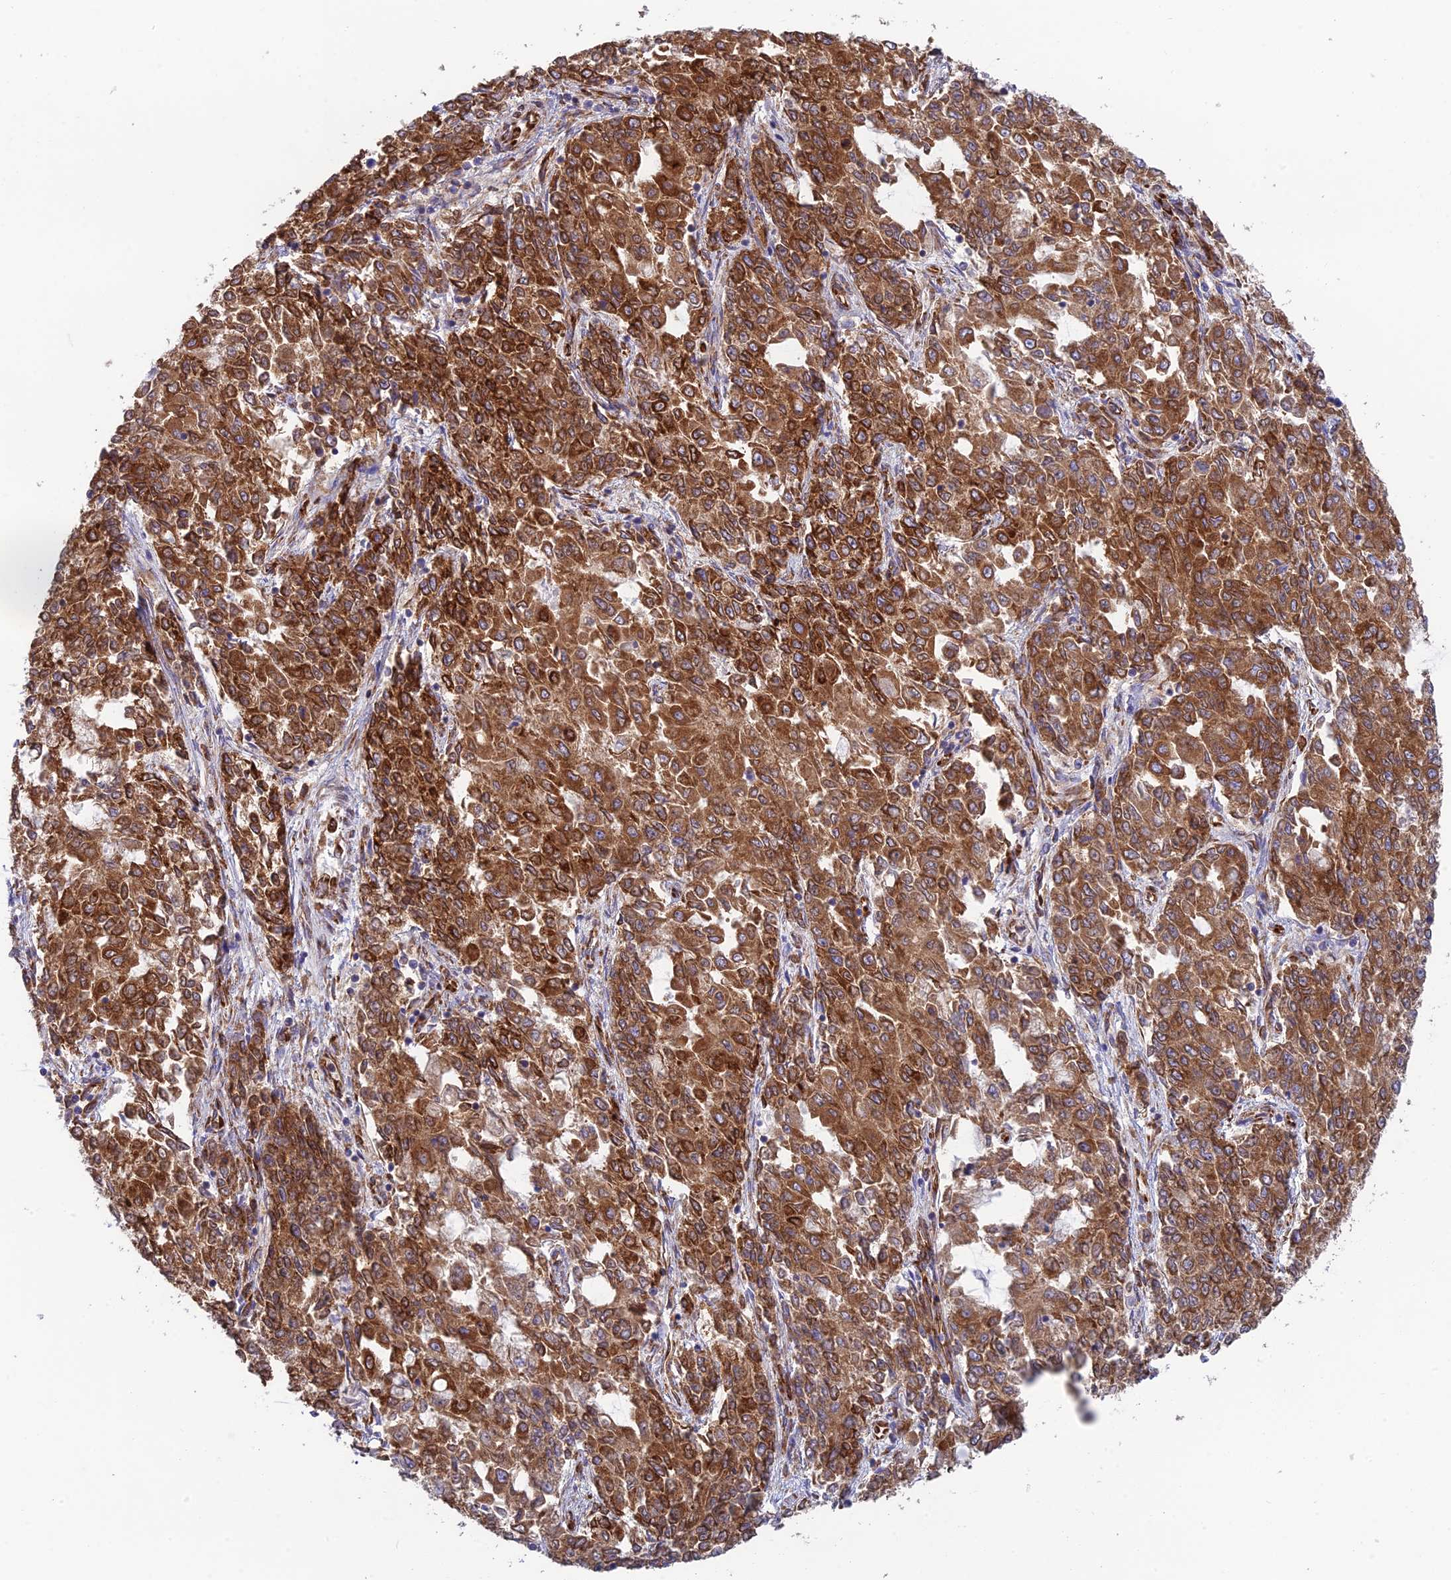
{"staining": {"intensity": "strong", "quantity": ">75%", "location": "cytoplasmic/membranous"}, "tissue": "endometrial cancer", "cell_type": "Tumor cells", "image_type": "cancer", "snomed": [{"axis": "morphology", "description": "Adenocarcinoma, NOS"}, {"axis": "topography", "description": "Endometrium"}], "caption": "Strong cytoplasmic/membranous staining is seen in approximately >75% of tumor cells in adenocarcinoma (endometrial).", "gene": "CCDC69", "patient": {"sex": "female", "age": 50}}